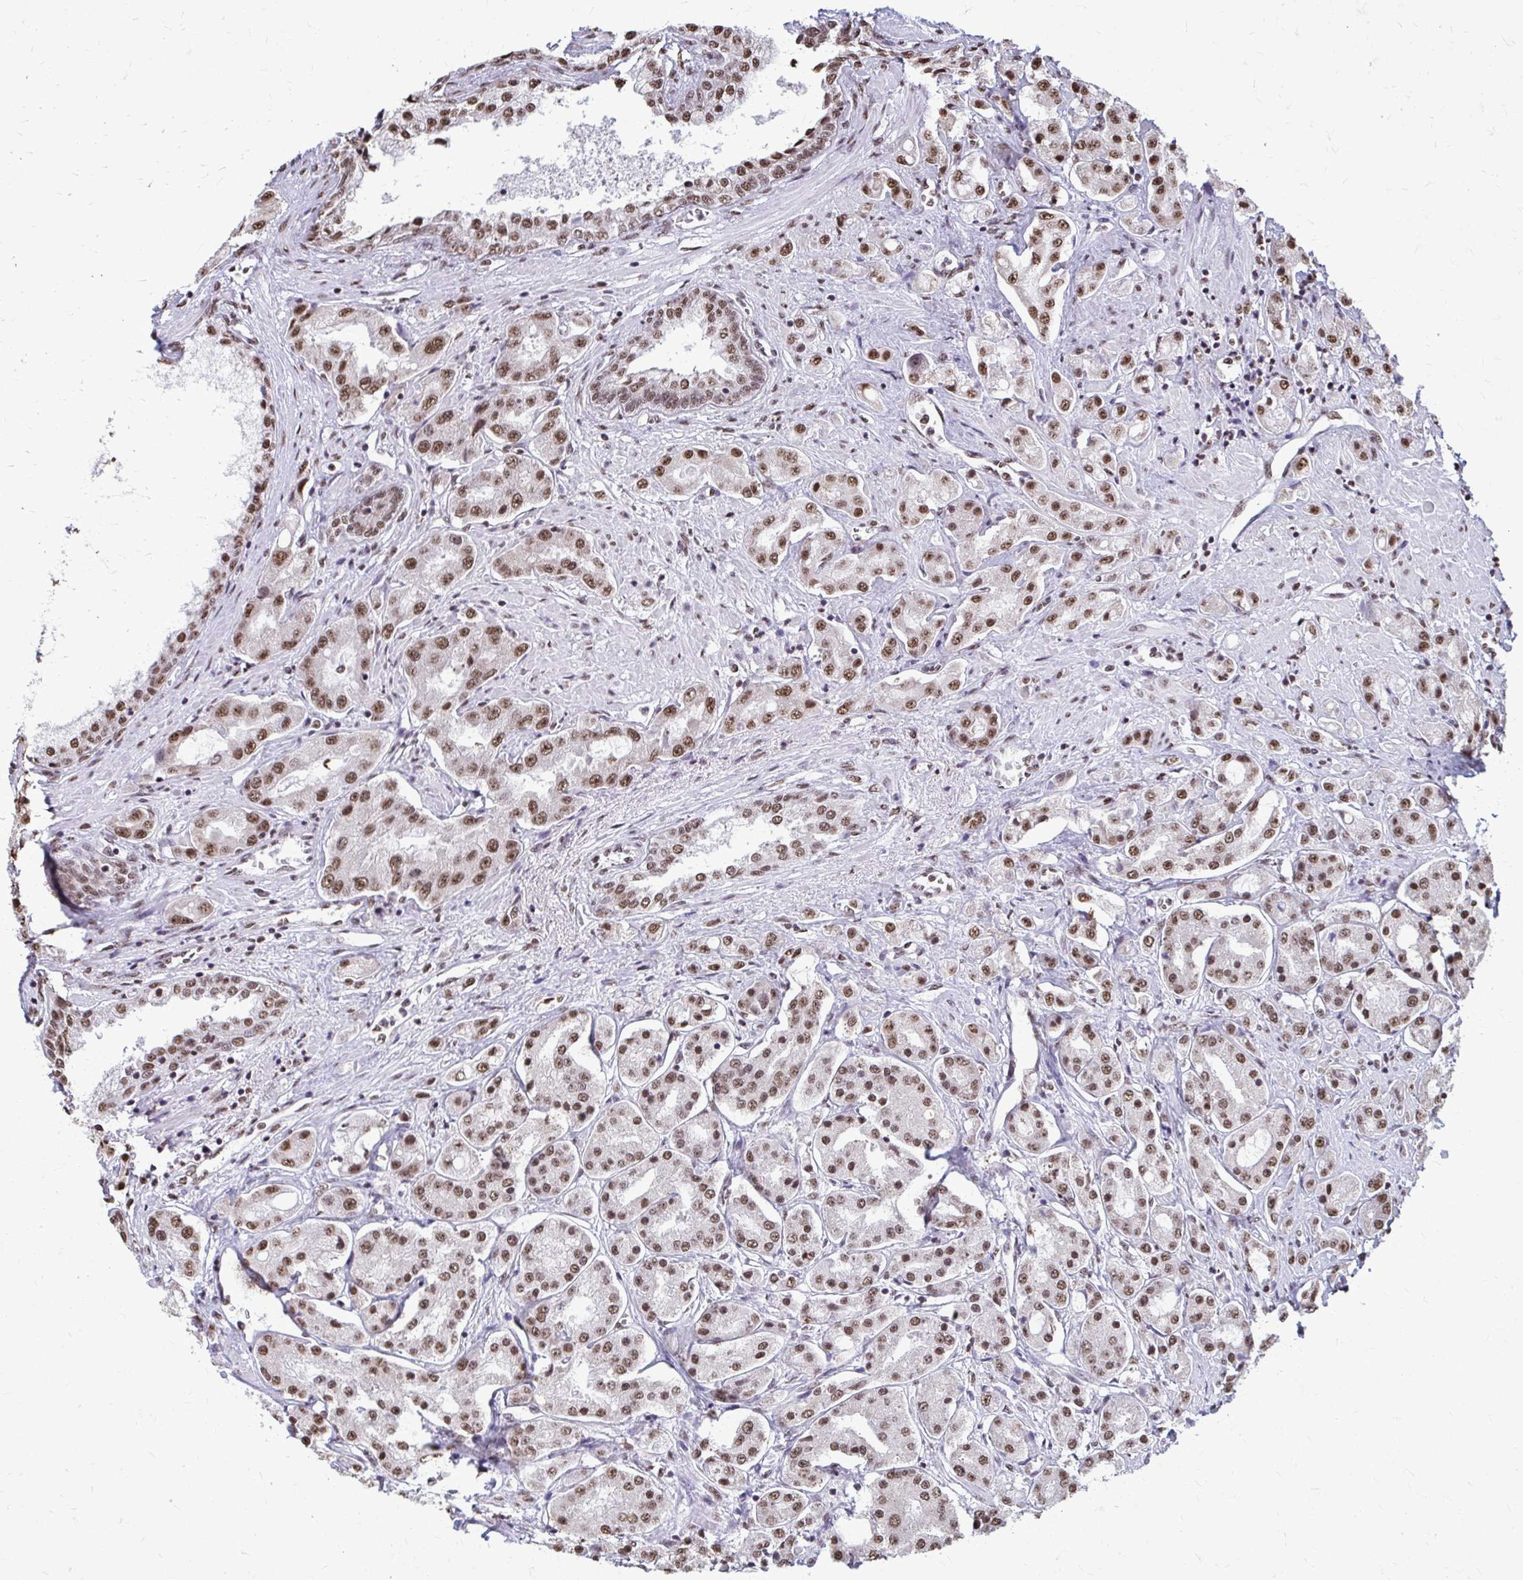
{"staining": {"intensity": "moderate", "quantity": ">75%", "location": "nuclear"}, "tissue": "prostate cancer", "cell_type": "Tumor cells", "image_type": "cancer", "snomed": [{"axis": "morphology", "description": "Adenocarcinoma, High grade"}, {"axis": "topography", "description": "Prostate"}], "caption": "This image exhibits immunohistochemistry (IHC) staining of human prostate cancer (high-grade adenocarcinoma), with medium moderate nuclear expression in approximately >75% of tumor cells.", "gene": "SNRPA", "patient": {"sex": "male", "age": 67}}